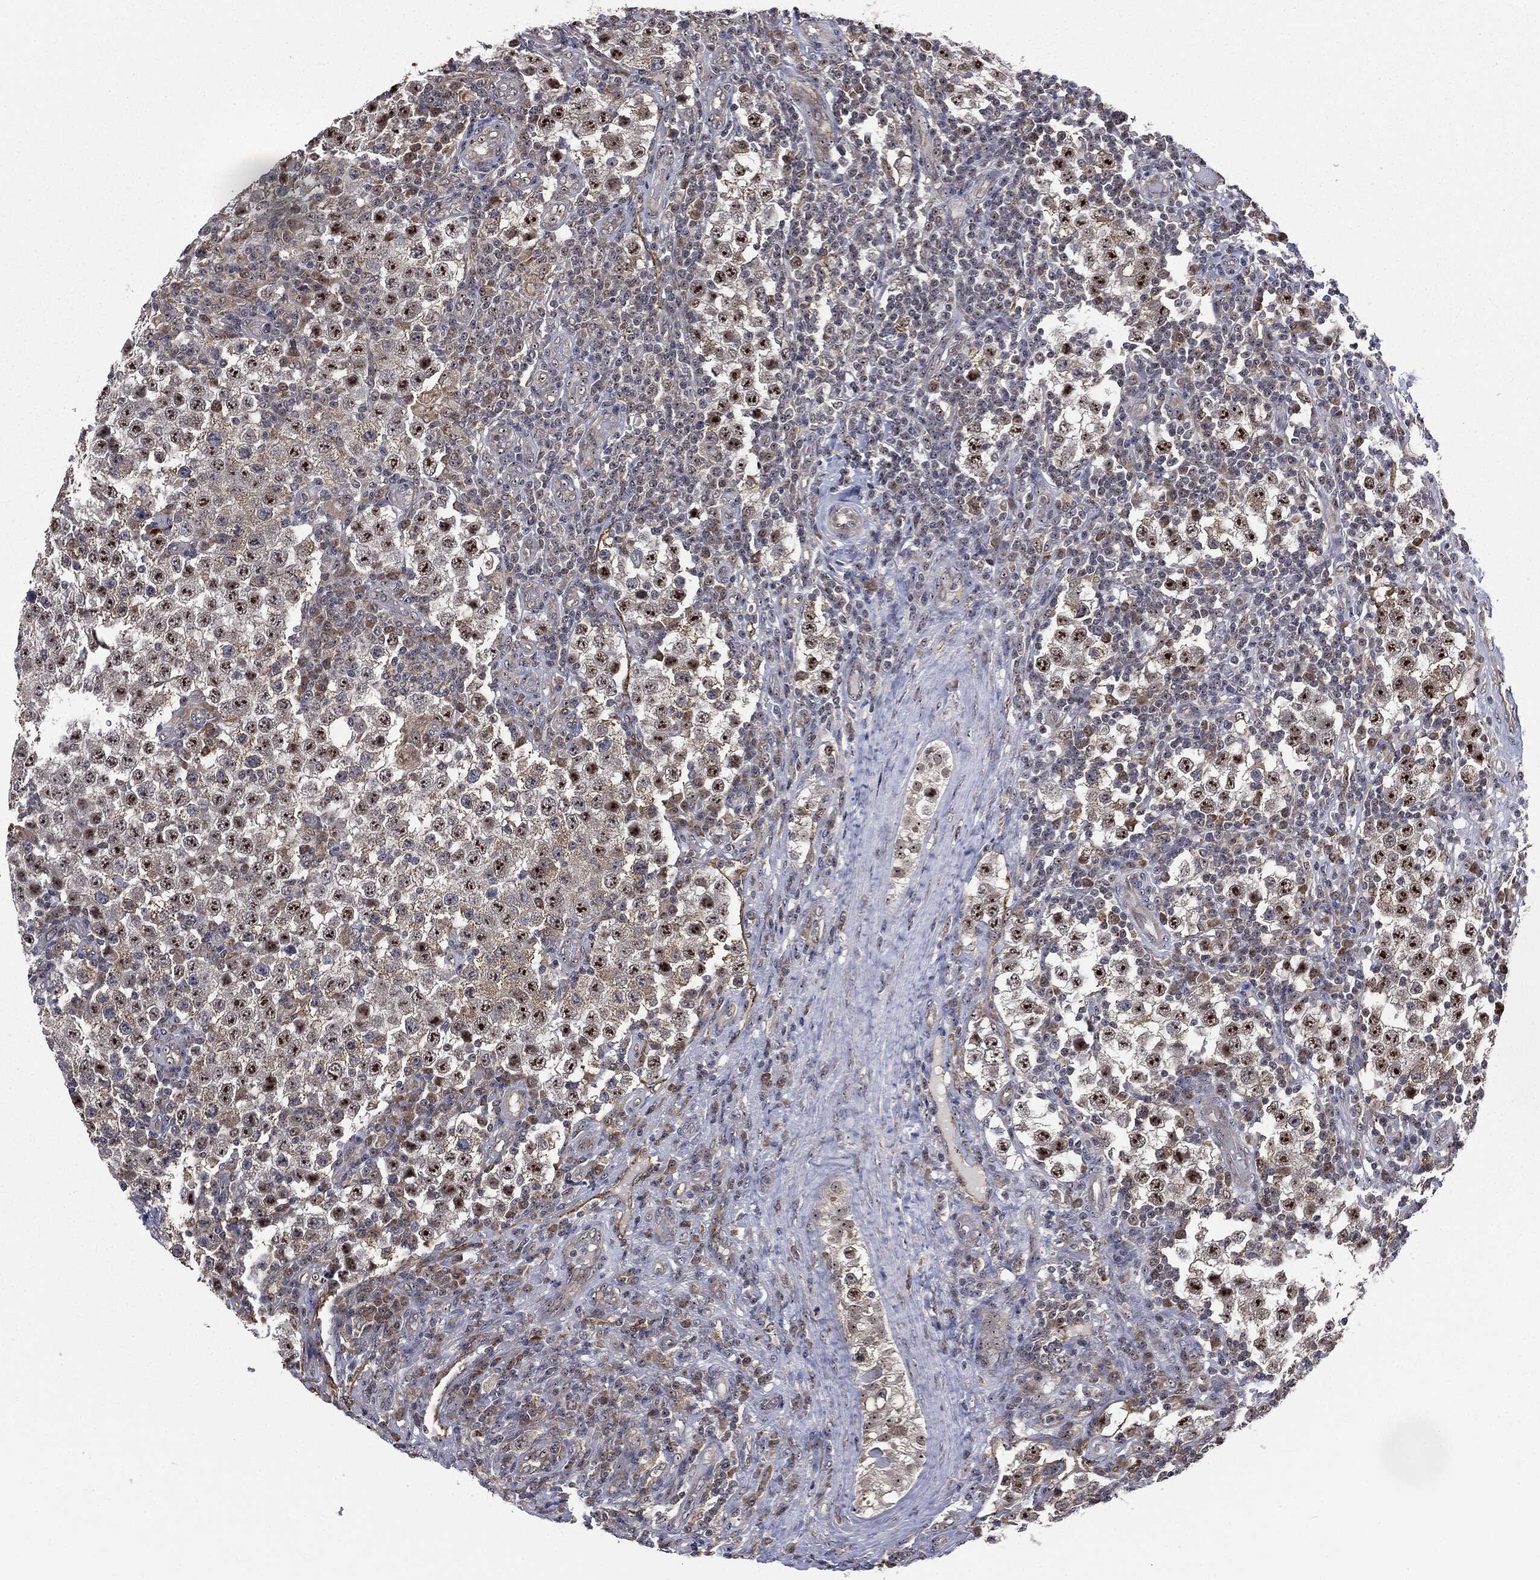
{"staining": {"intensity": "strong", "quantity": "25%-75%", "location": "nuclear"}, "tissue": "testis cancer", "cell_type": "Tumor cells", "image_type": "cancer", "snomed": [{"axis": "morphology", "description": "Seminoma, NOS"}, {"axis": "topography", "description": "Testis"}], "caption": "Strong nuclear protein staining is identified in approximately 25%-75% of tumor cells in testis cancer (seminoma).", "gene": "TRMT1L", "patient": {"sex": "male", "age": 34}}